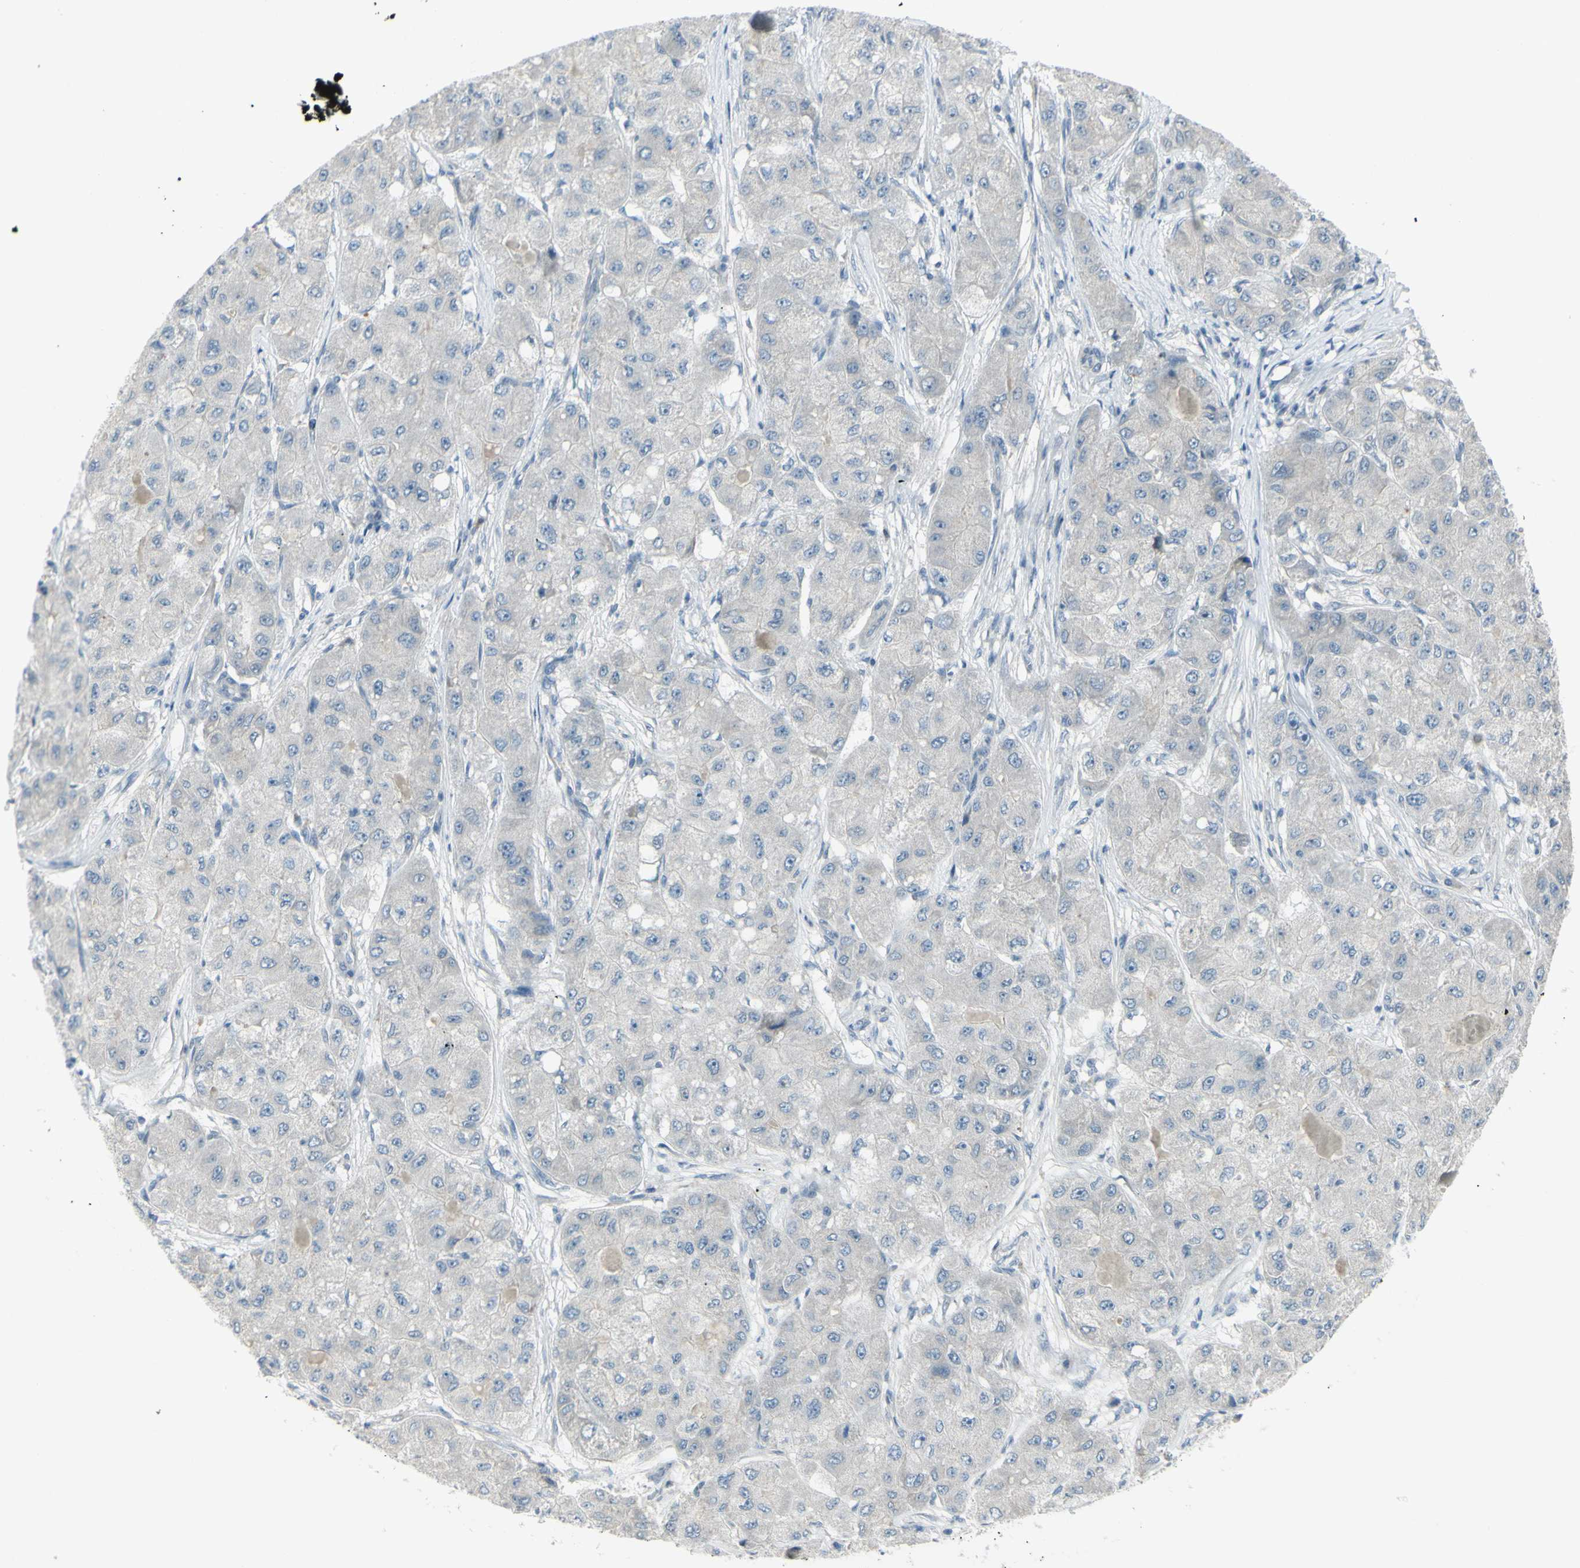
{"staining": {"intensity": "negative", "quantity": "none", "location": "none"}, "tissue": "liver cancer", "cell_type": "Tumor cells", "image_type": "cancer", "snomed": [{"axis": "morphology", "description": "Carcinoma, Hepatocellular, NOS"}, {"axis": "topography", "description": "Liver"}], "caption": "Hepatocellular carcinoma (liver) stained for a protein using IHC shows no positivity tumor cells.", "gene": "SH3GL2", "patient": {"sex": "male", "age": 80}}